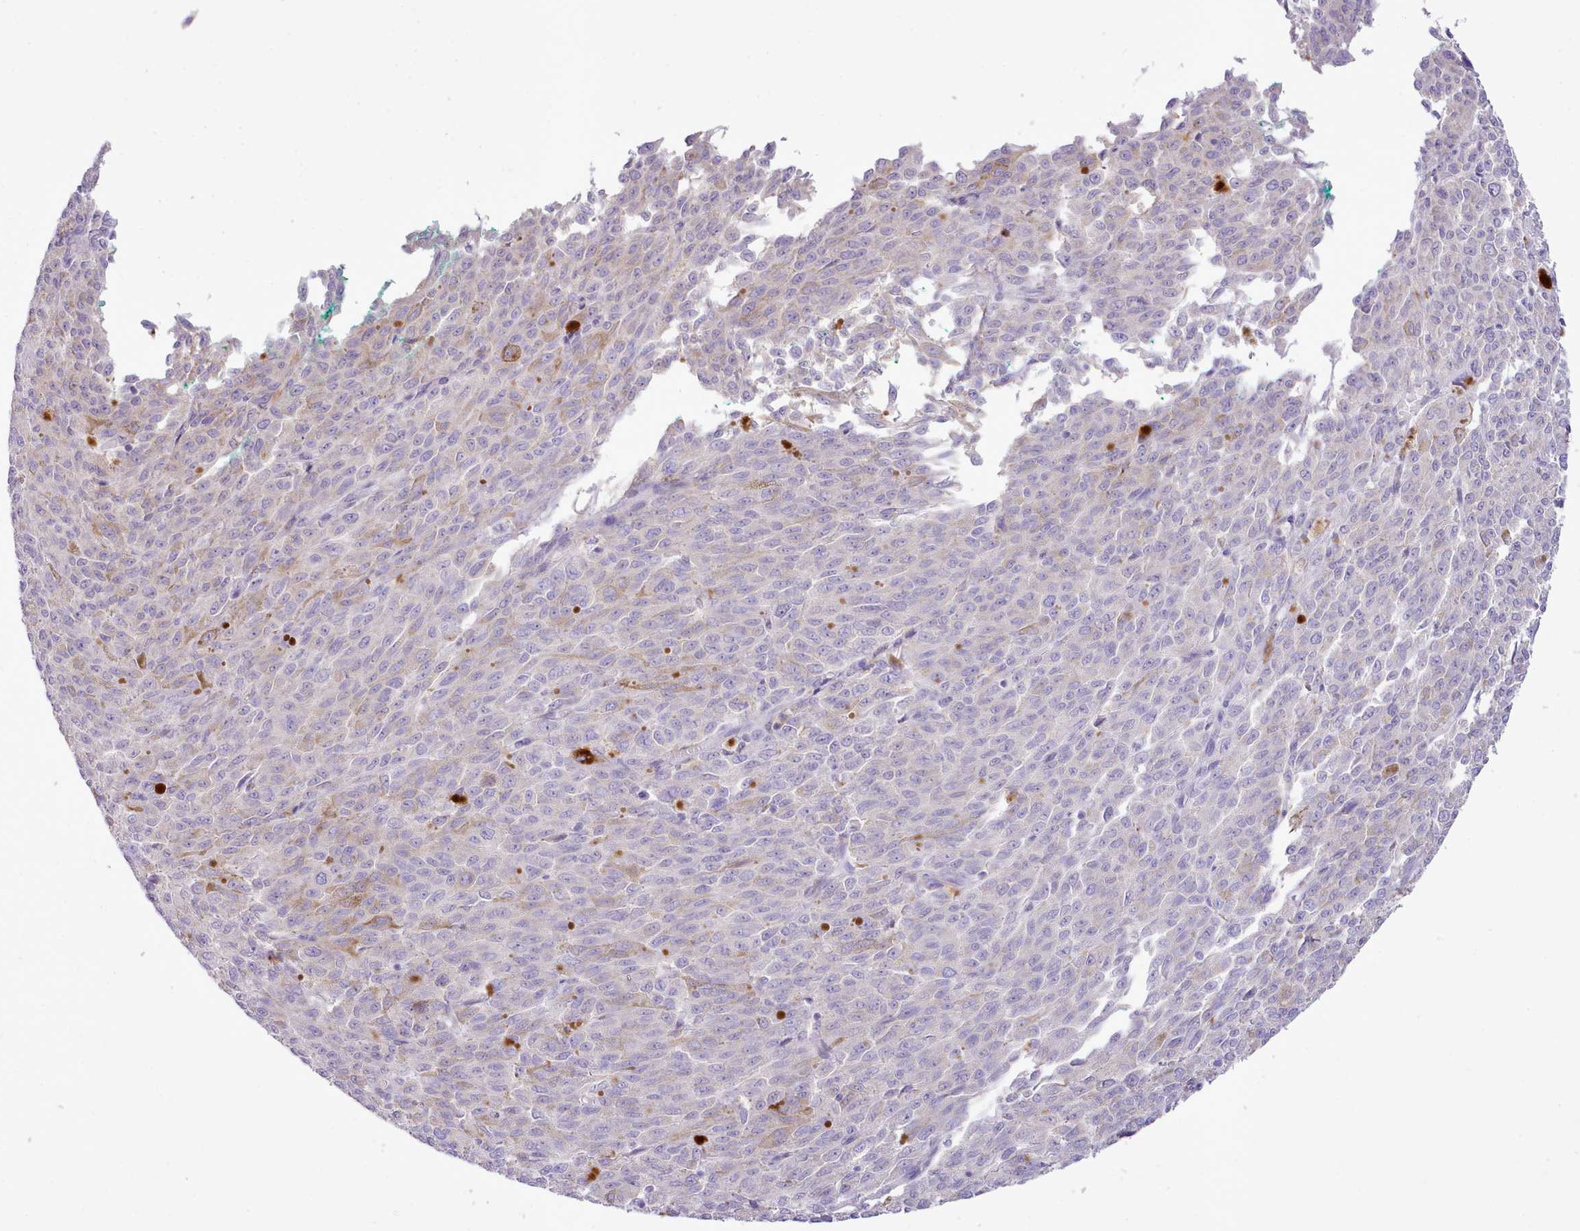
{"staining": {"intensity": "negative", "quantity": "none", "location": "none"}, "tissue": "melanoma", "cell_type": "Tumor cells", "image_type": "cancer", "snomed": [{"axis": "morphology", "description": "Malignant melanoma, NOS"}, {"axis": "topography", "description": "Skin"}], "caption": "Immunohistochemical staining of malignant melanoma shows no significant expression in tumor cells.", "gene": "CCL1", "patient": {"sex": "female", "age": 52}}